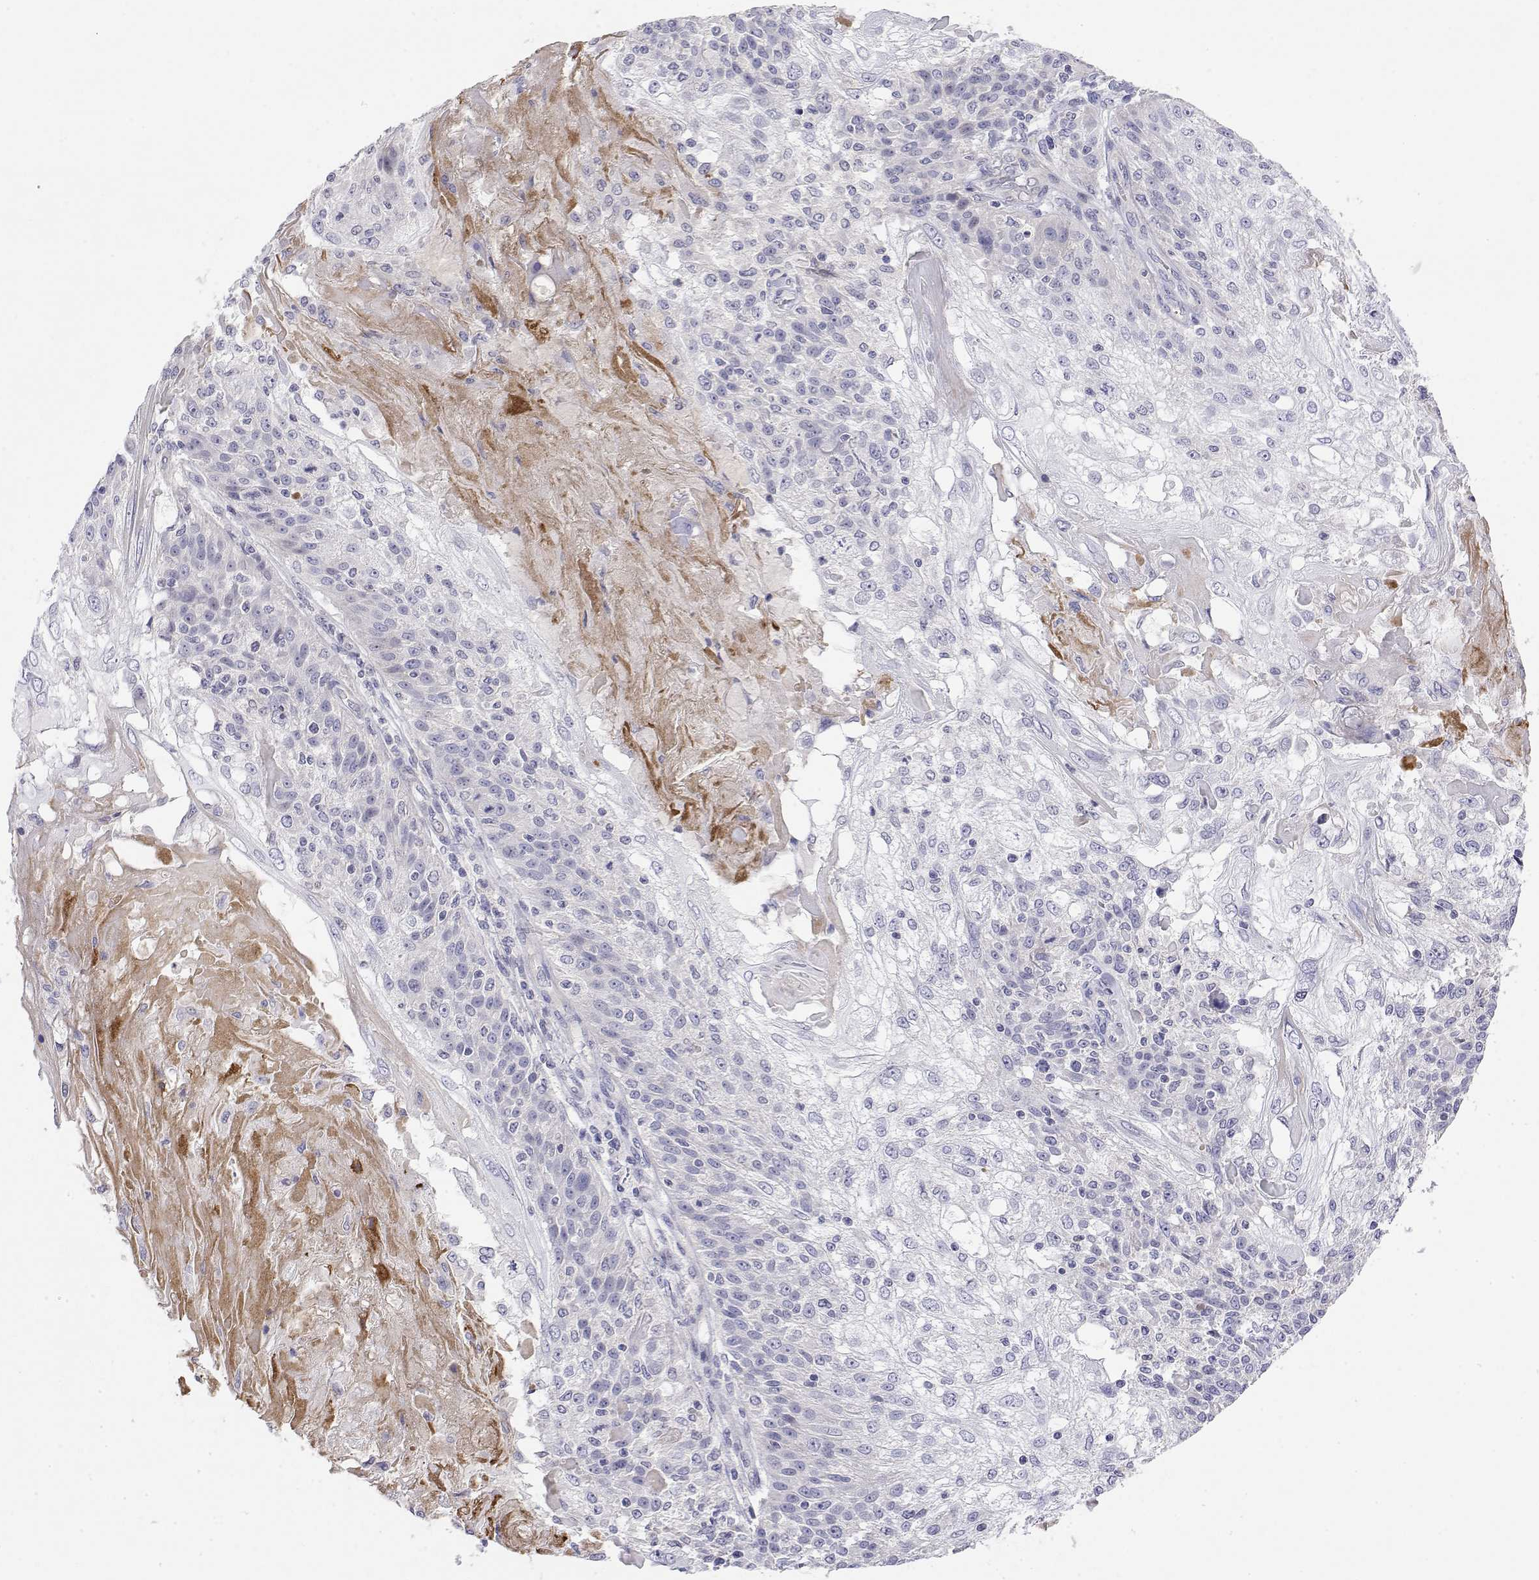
{"staining": {"intensity": "negative", "quantity": "none", "location": "none"}, "tissue": "skin cancer", "cell_type": "Tumor cells", "image_type": "cancer", "snomed": [{"axis": "morphology", "description": "Normal tissue, NOS"}, {"axis": "morphology", "description": "Squamous cell carcinoma, NOS"}, {"axis": "topography", "description": "Skin"}], "caption": "An image of human squamous cell carcinoma (skin) is negative for staining in tumor cells.", "gene": "GGACT", "patient": {"sex": "female", "age": 83}}